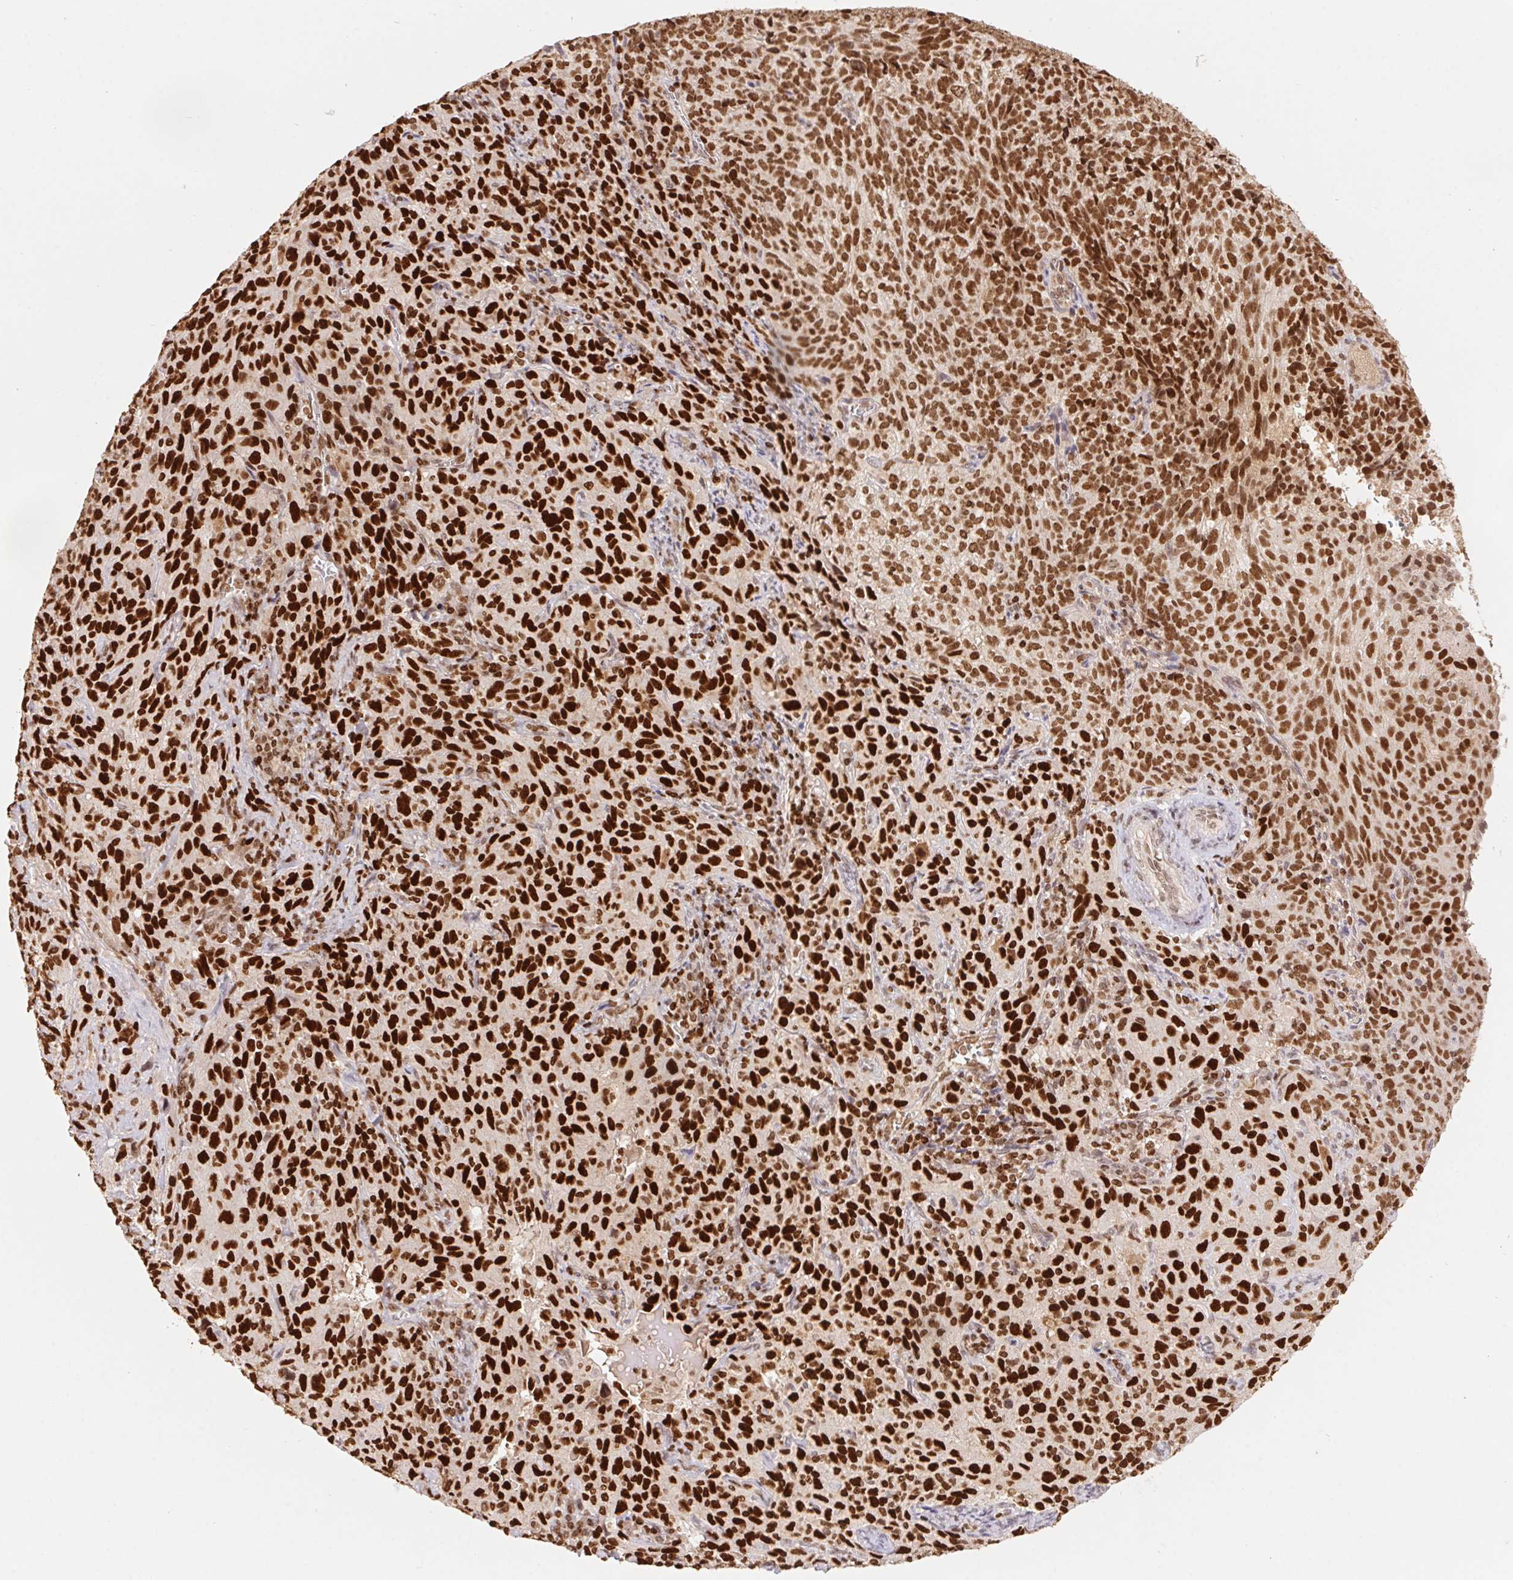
{"staining": {"intensity": "strong", "quantity": ">75%", "location": "nuclear"}, "tissue": "cervical cancer", "cell_type": "Tumor cells", "image_type": "cancer", "snomed": [{"axis": "morphology", "description": "Squamous cell carcinoma, NOS"}, {"axis": "topography", "description": "Cervix"}], "caption": "Immunohistochemical staining of cervical cancer displays high levels of strong nuclear protein staining in about >75% of tumor cells.", "gene": "POLD3", "patient": {"sex": "female", "age": 51}}